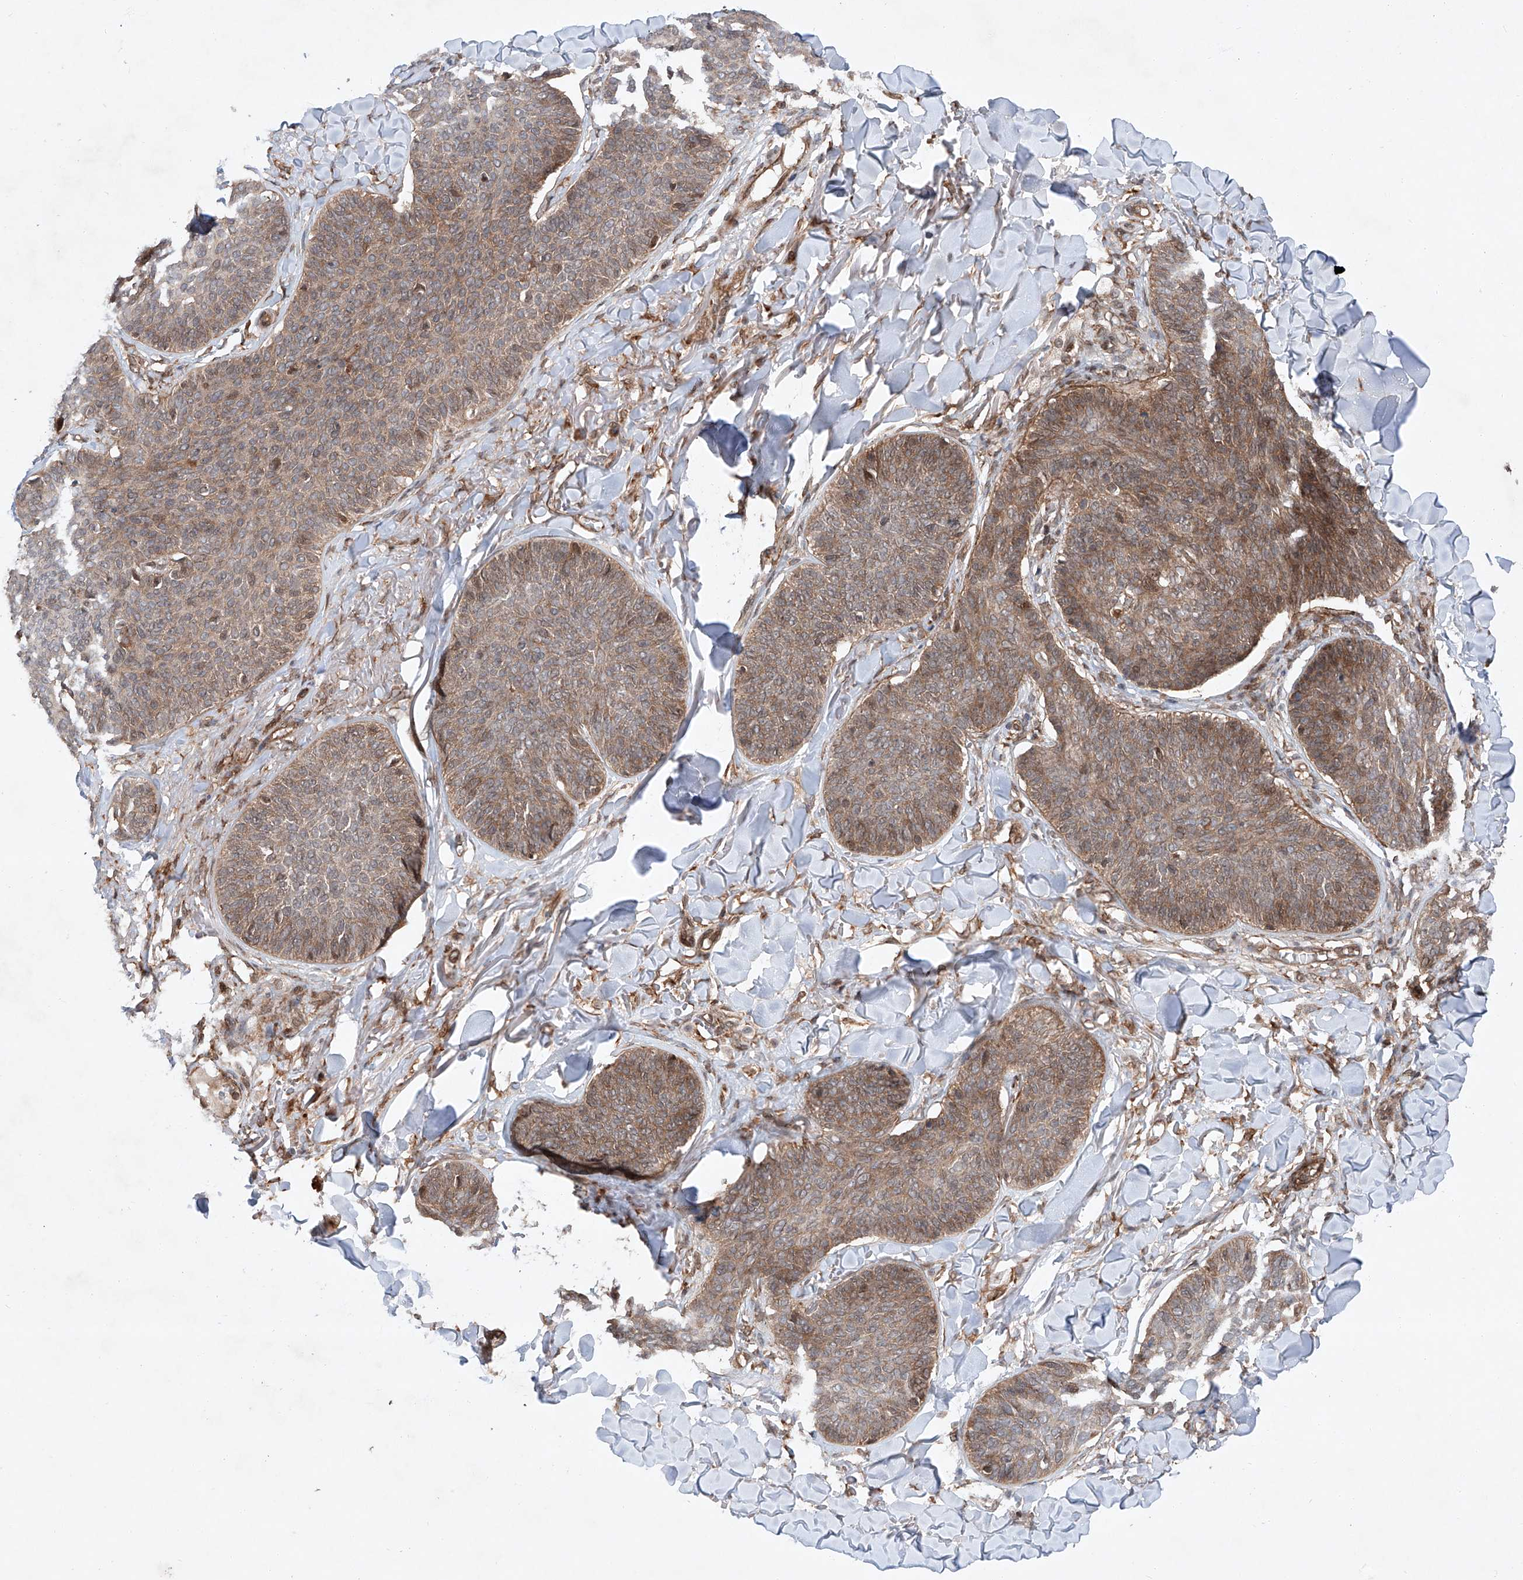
{"staining": {"intensity": "weak", "quantity": ">75%", "location": "cytoplasmic/membranous"}, "tissue": "skin cancer", "cell_type": "Tumor cells", "image_type": "cancer", "snomed": [{"axis": "morphology", "description": "Basal cell carcinoma"}, {"axis": "topography", "description": "Skin"}], "caption": "There is low levels of weak cytoplasmic/membranous staining in tumor cells of skin basal cell carcinoma, as demonstrated by immunohistochemical staining (brown color).", "gene": "ZFP28", "patient": {"sex": "male", "age": 85}}